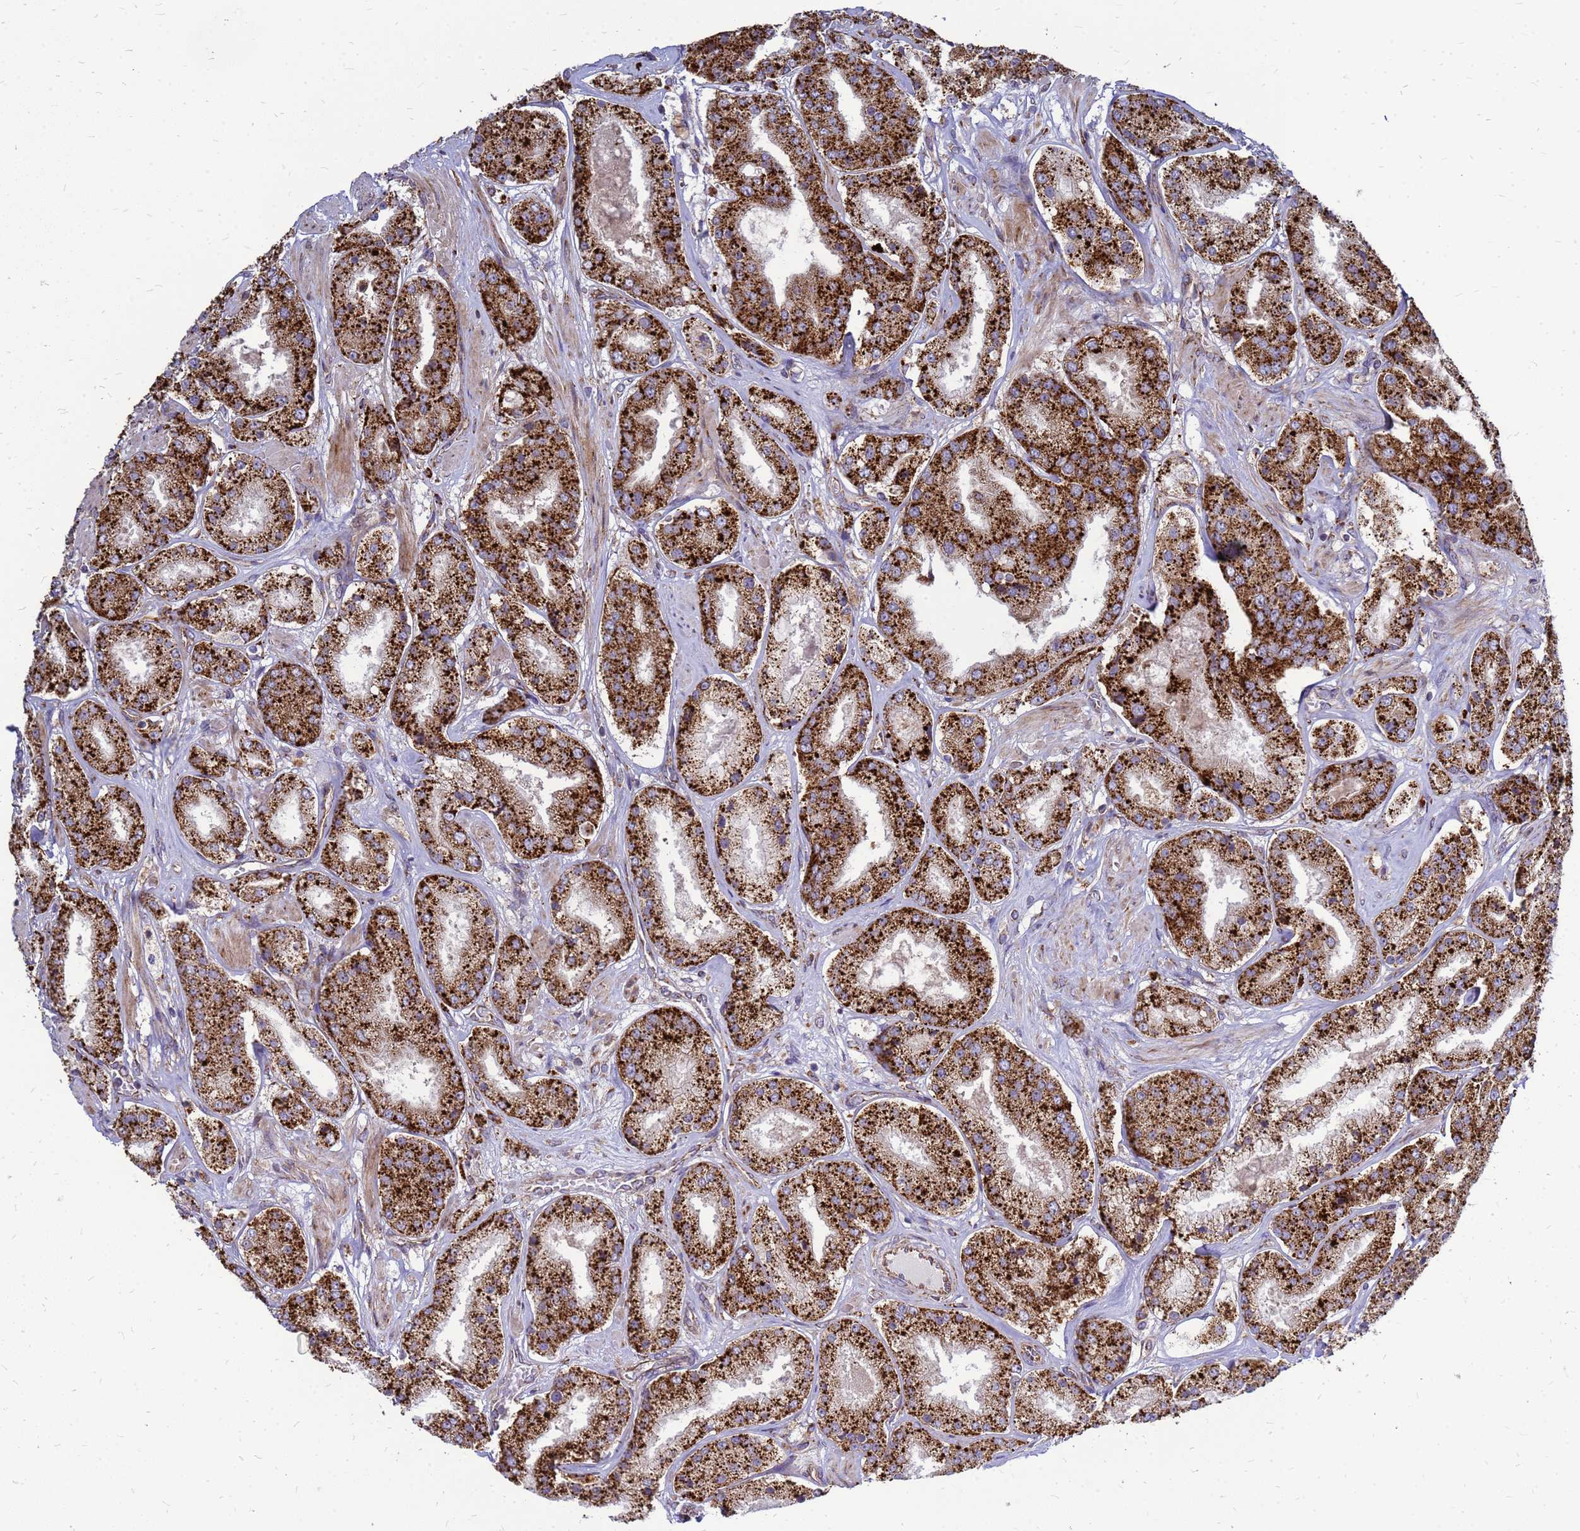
{"staining": {"intensity": "strong", "quantity": ">75%", "location": "cytoplasmic/membranous"}, "tissue": "prostate cancer", "cell_type": "Tumor cells", "image_type": "cancer", "snomed": [{"axis": "morphology", "description": "Adenocarcinoma, High grade"}, {"axis": "topography", "description": "Prostate"}], "caption": "This micrograph shows immunohistochemistry (IHC) staining of prostate cancer, with high strong cytoplasmic/membranous positivity in approximately >75% of tumor cells.", "gene": "FSTL4", "patient": {"sex": "male", "age": 63}}